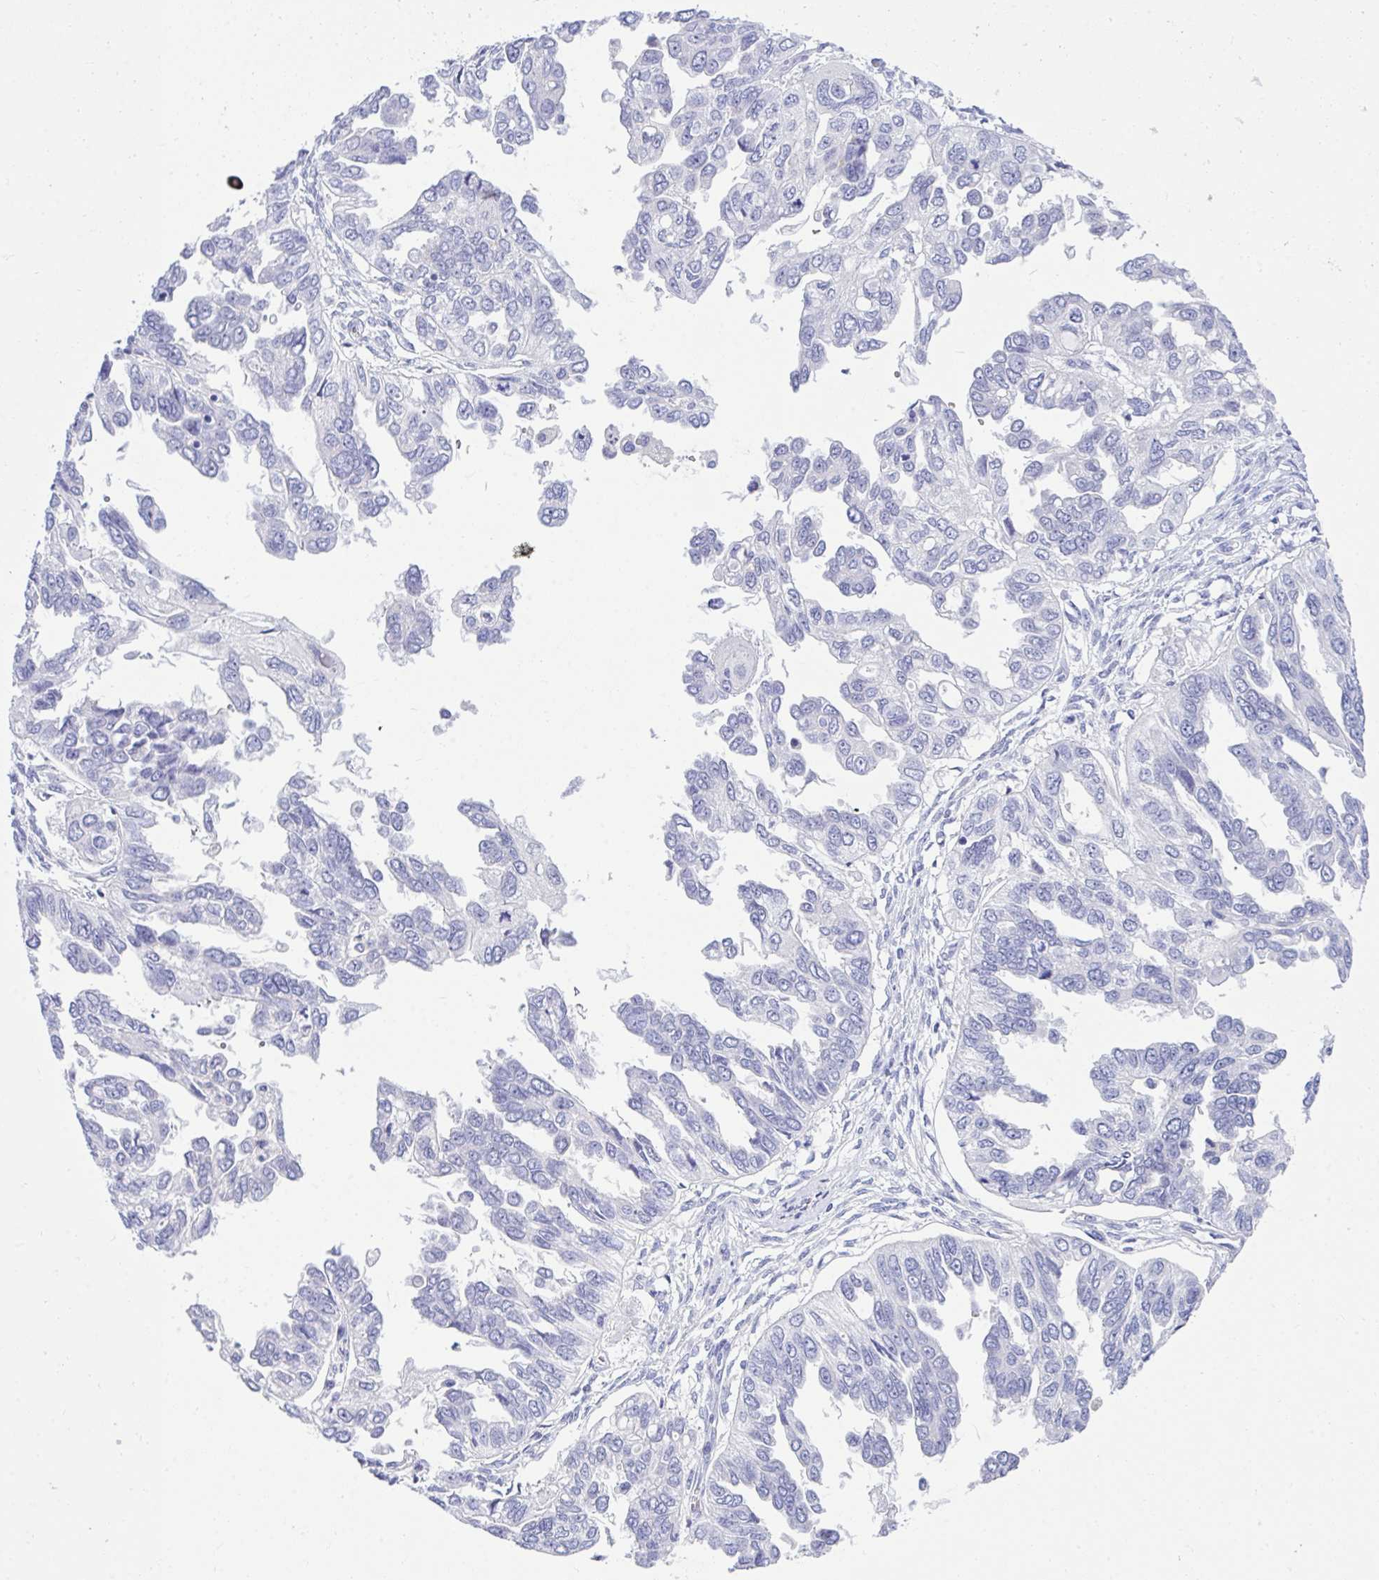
{"staining": {"intensity": "negative", "quantity": "none", "location": "none"}, "tissue": "ovarian cancer", "cell_type": "Tumor cells", "image_type": "cancer", "snomed": [{"axis": "morphology", "description": "Cystadenocarcinoma, serous, NOS"}, {"axis": "topography", "description": "Ovary"}], "caption": "This is a micrograph of immunohistochemistry staining of ovarian serous cystadenocarcinoma, which shows no staining in tumor cells.", "gene": "PLEKHH1", "patient": {"sex": "female", "age": 53}}